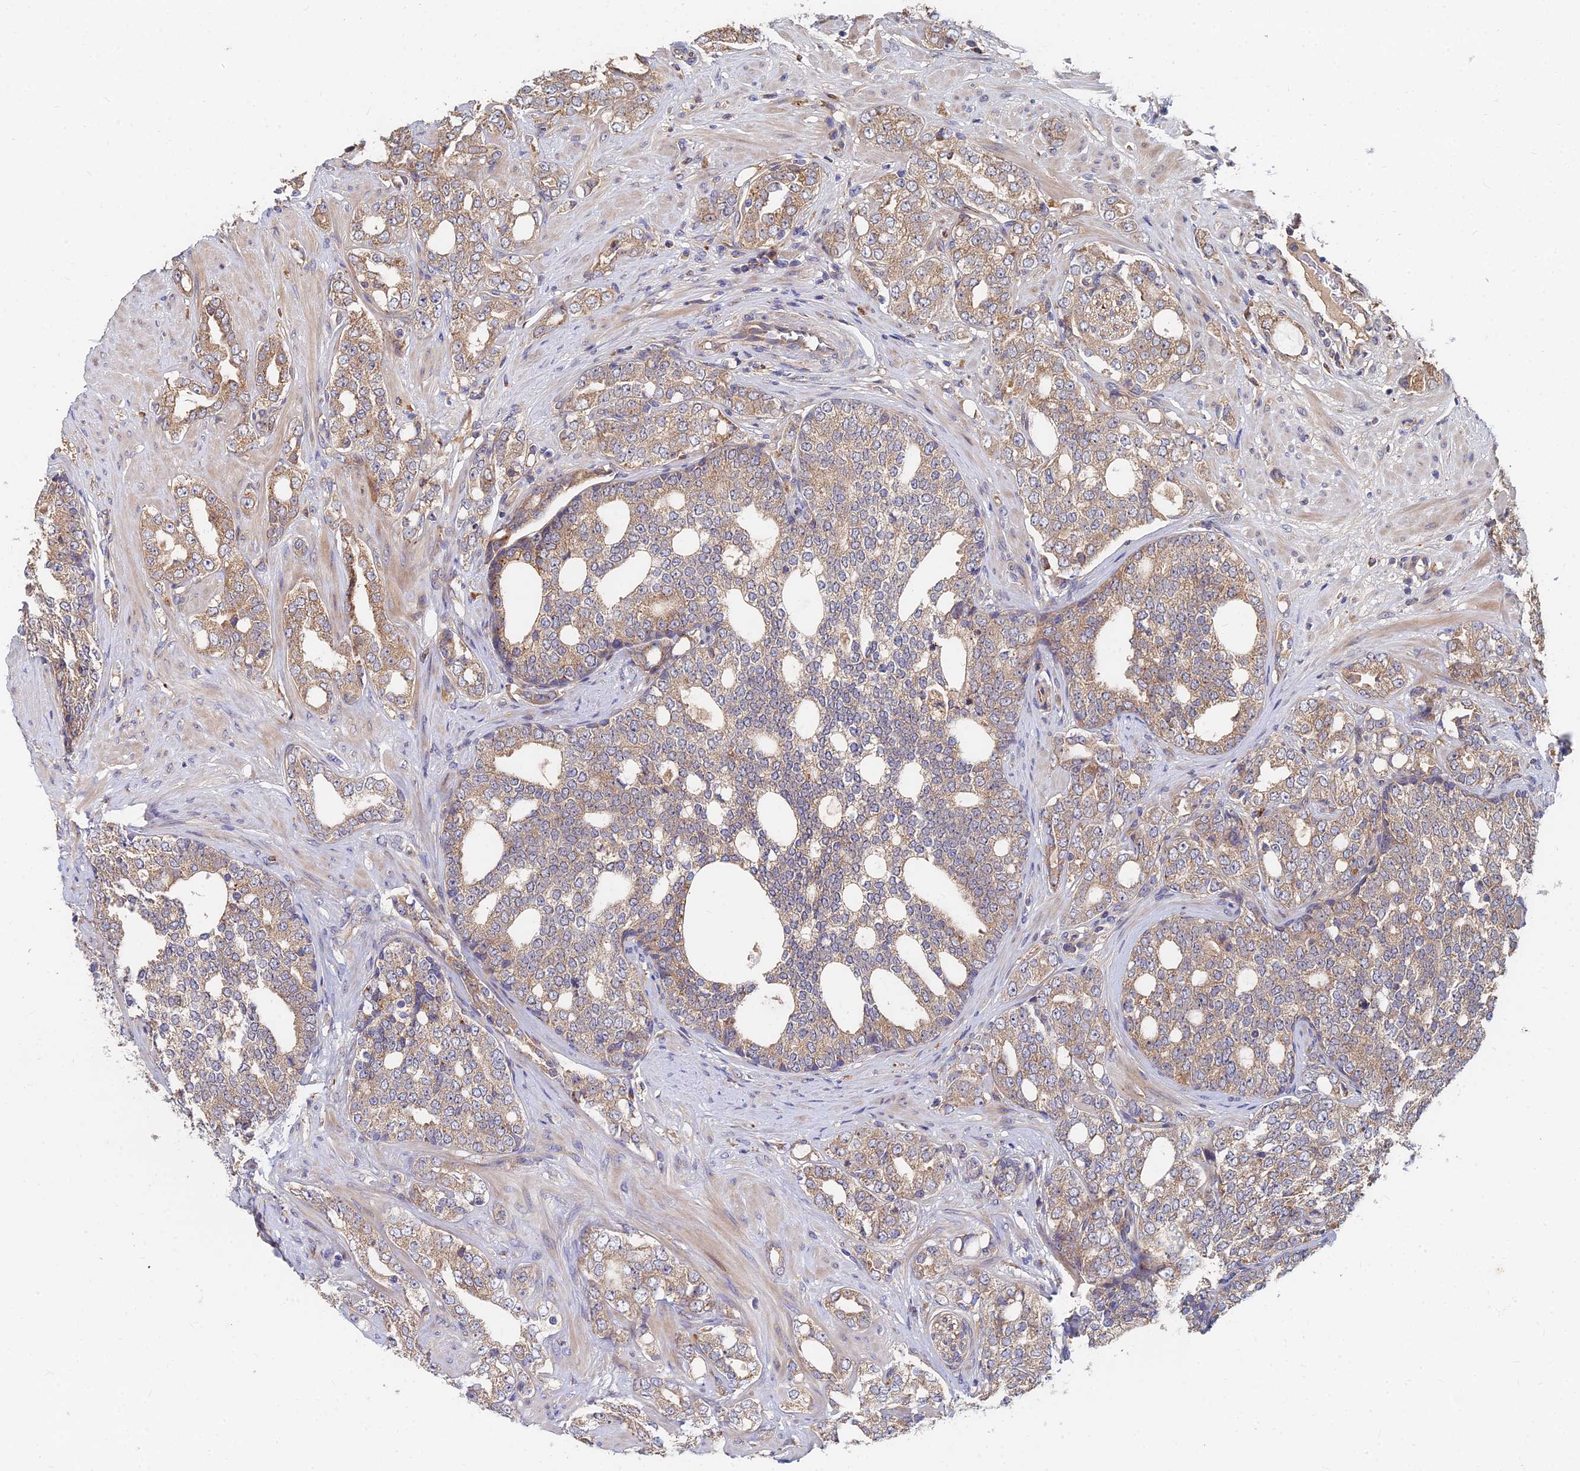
{"staining": {"intensity": "moderate", "quantity": ">75%", "location": "cytoplasmic/membranous"}, "tissue": "prostate cancer", "cell_type": "Tumor cells", "image_type": "cancer", "snomed": [{"axis": "morphology", "description": "Adenocarcinoma, High grade"}, {"axis": "topography", "description": "Prostate"}], "caption": "The image demonstrates immunohistochemical staining of prostate cancer (high-grade adenocarcinoma). There is moderate cytoplasmic/membranous staining is appreciated in approximately >75% of tumor cells.", "gene": "CCZ1", "patient": {"sex": "male", "age": 64}}